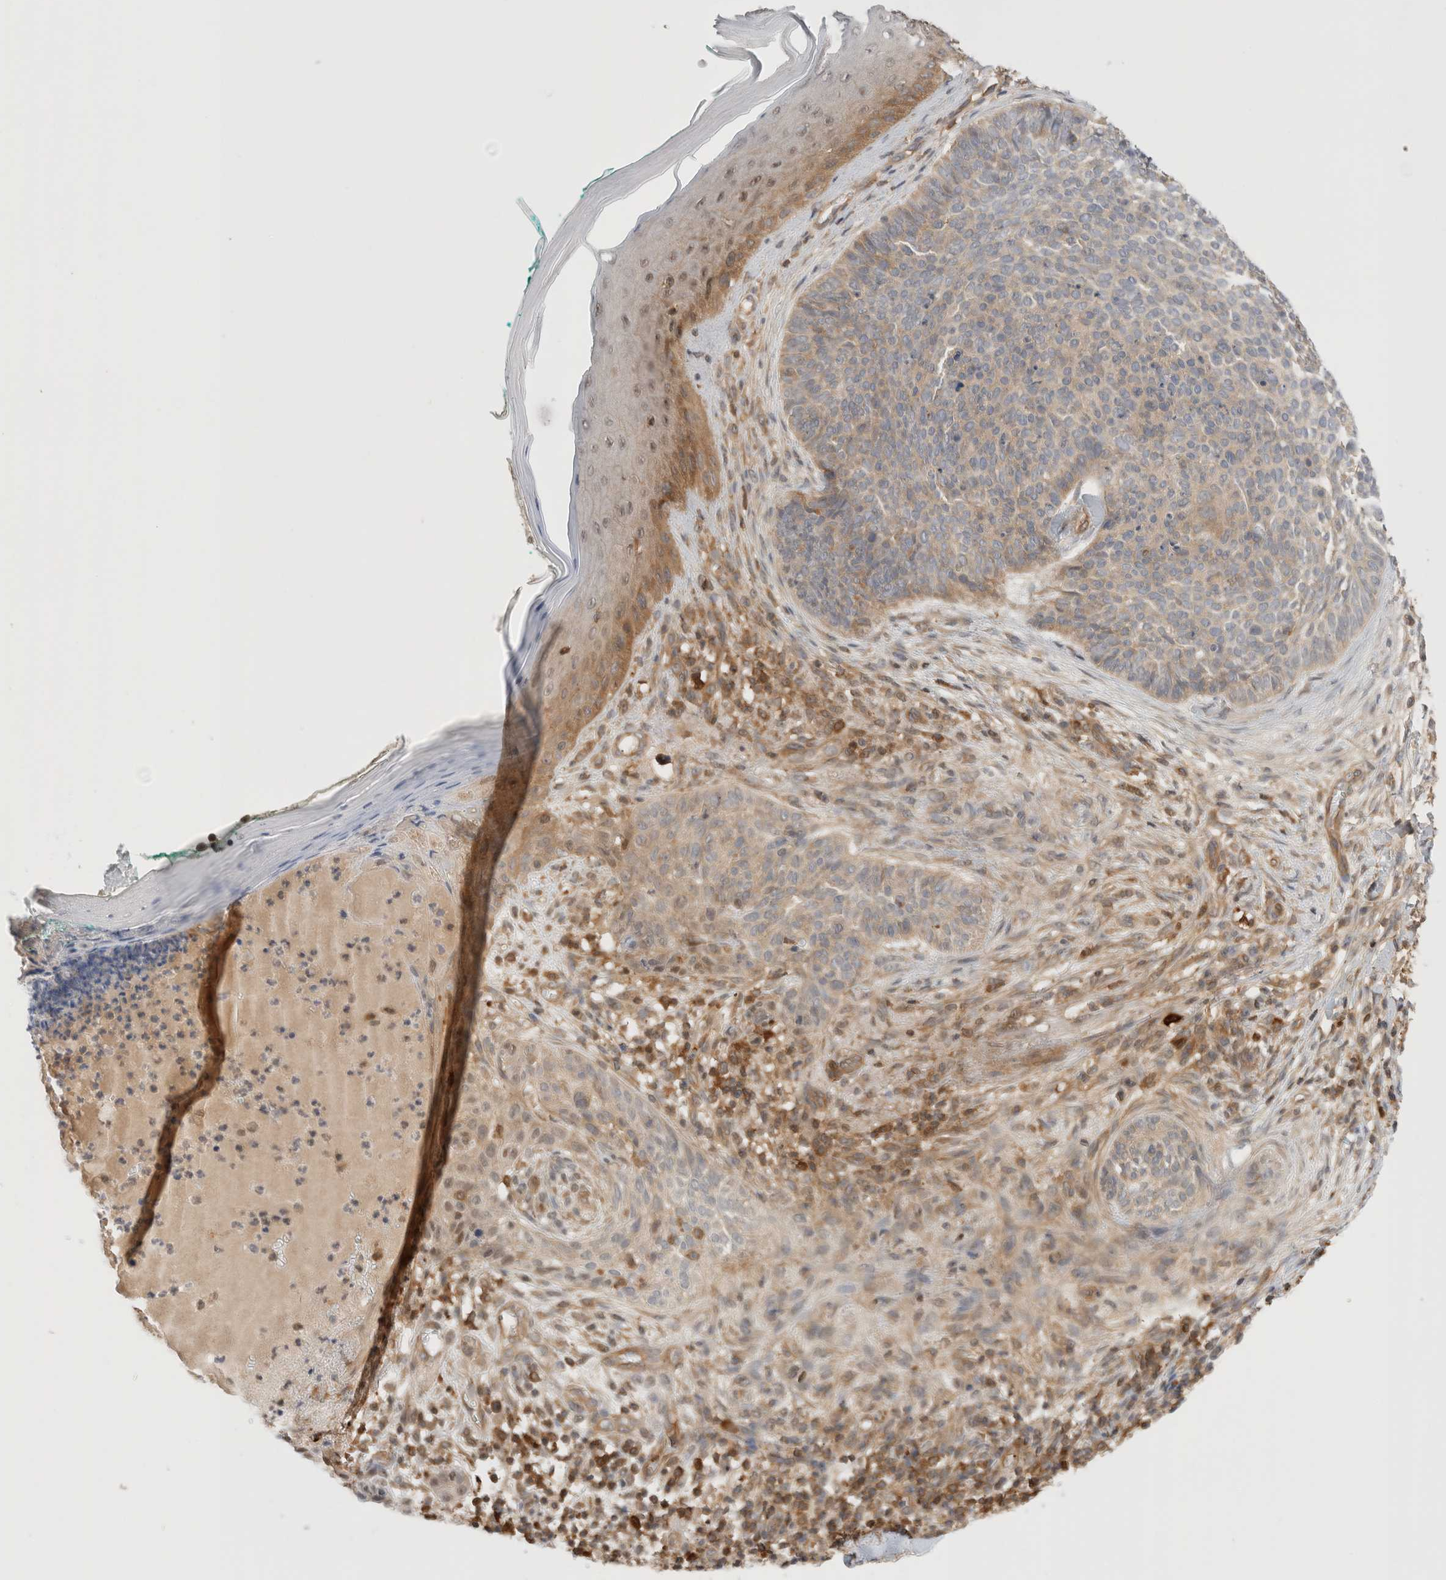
{"staining": {"intensity": "weak", "quantity": ">75%", "location": "cytoplasmic/membranous"}, "tissue": "skin cancer", "cell_type": "Tumor cells", "image_type": "cancer", "snomed": [{"axis": "morphology", "description": "Normal tissue, NOS"}, {"axis": "morphology", "description": "Basal cell carcinoma"}, {"axis": "topography", "description": "Skin"}], "caption": "Protein expression analysis of human basal cell carcinoma (skin) reveals weak cytoplasmic/membranous expression in about >75% of tumor cells. (Stains: DAB in brown, nuclei in blue, Microscopy: brightfield microscopy at high magnification).", "gene": "NFKB1", "patient": {"sex": "male", "age": 67}}